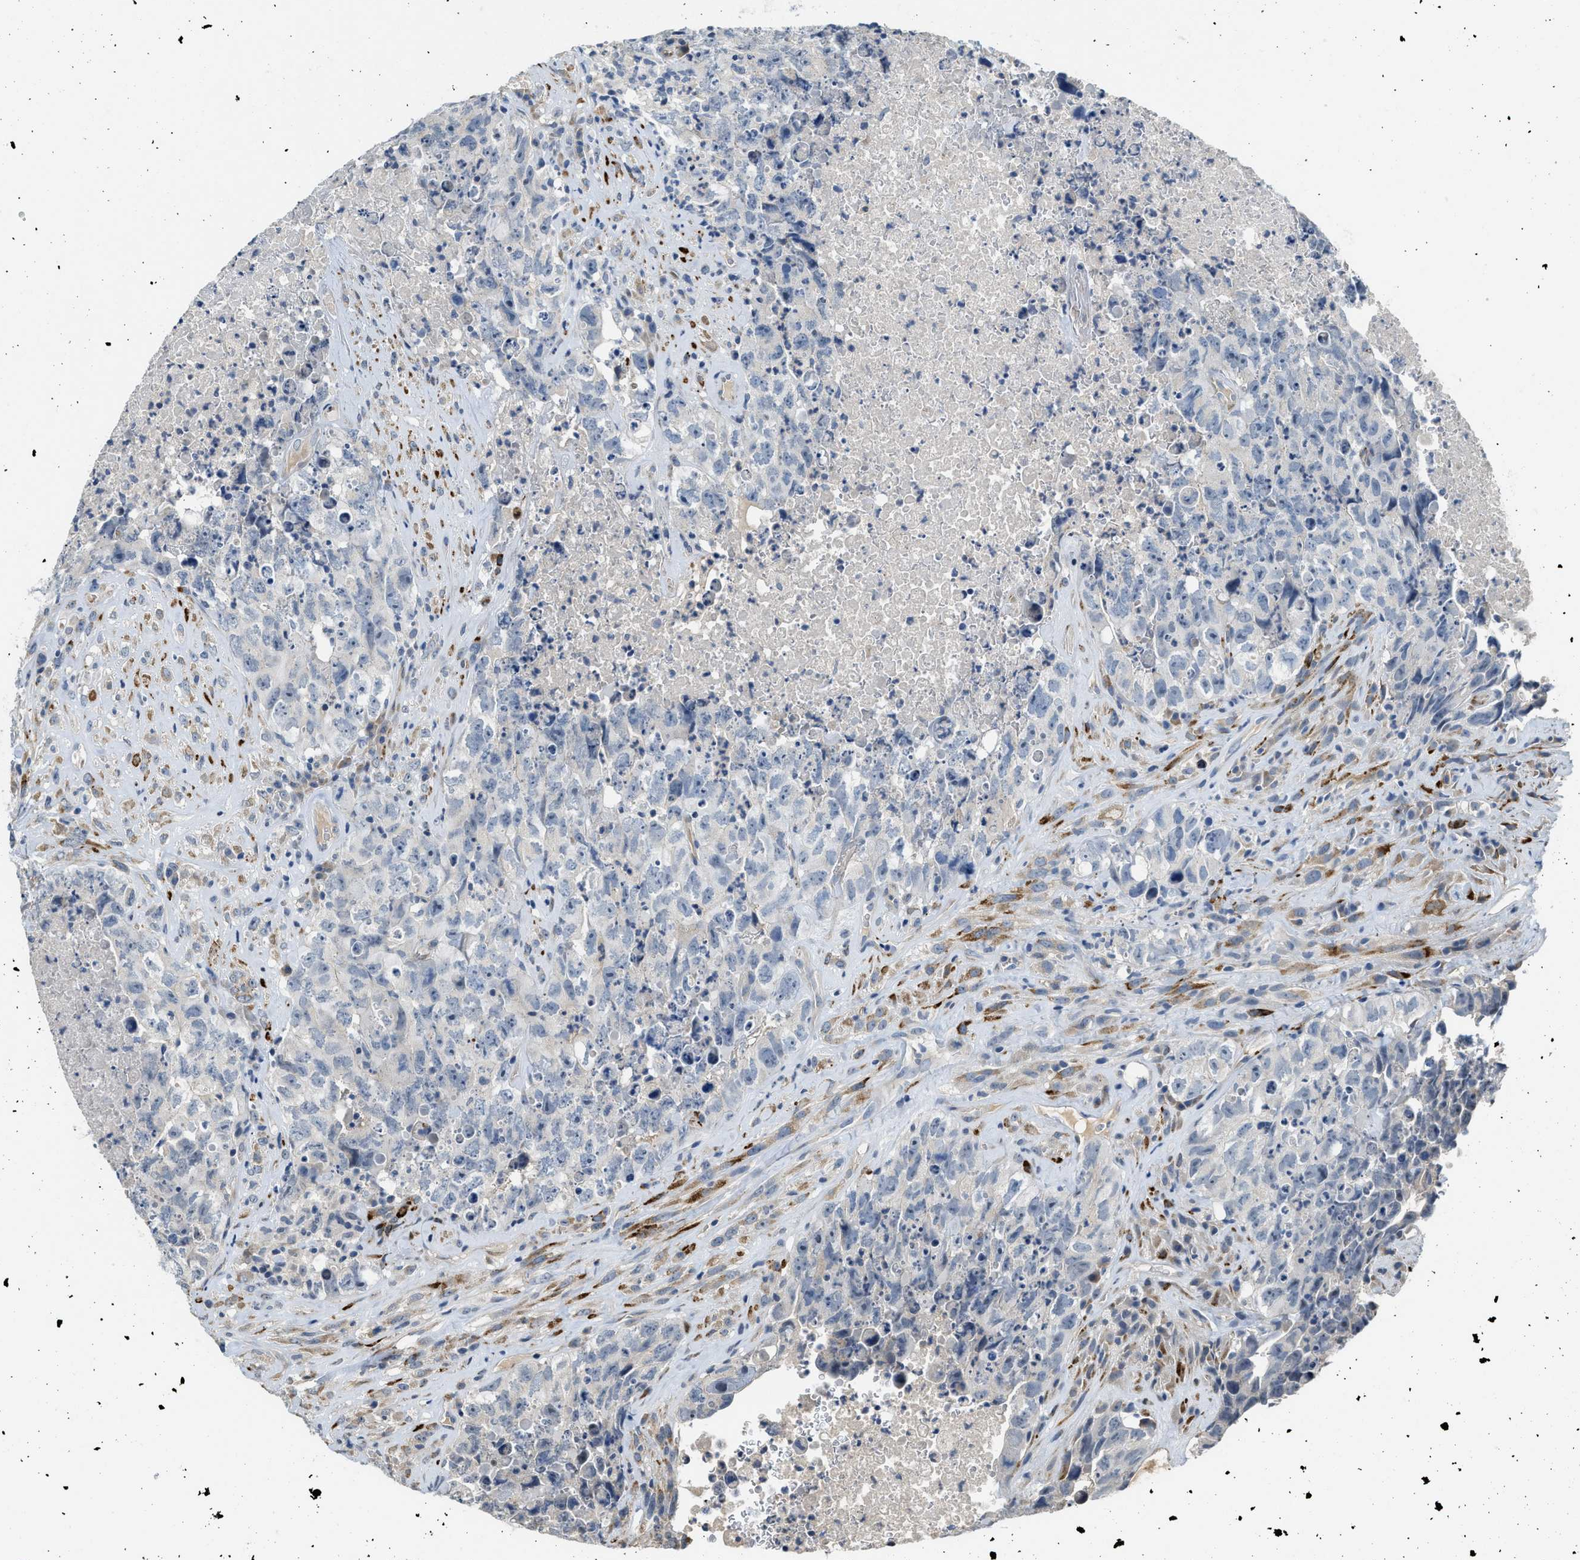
{"staining": {"intensity": "negative", "quantity": "none", "location": "none"}, "tissue": "testis cancer", "cell_type": "Tumor cells", "image_type": "cancer", "snomed": [{"axis": "morphology", "description": "Carcinoma, Embryonal, NOS"}, {"axis": "topography", "description": "Testis"}], "caption": "A micrograph of testis cancer (embryonal carcinoma) stained for a protein displays no brown staining in tumor cells.", "gene": "TMEM154", "patient": {"sex": "male", "age": 32}}